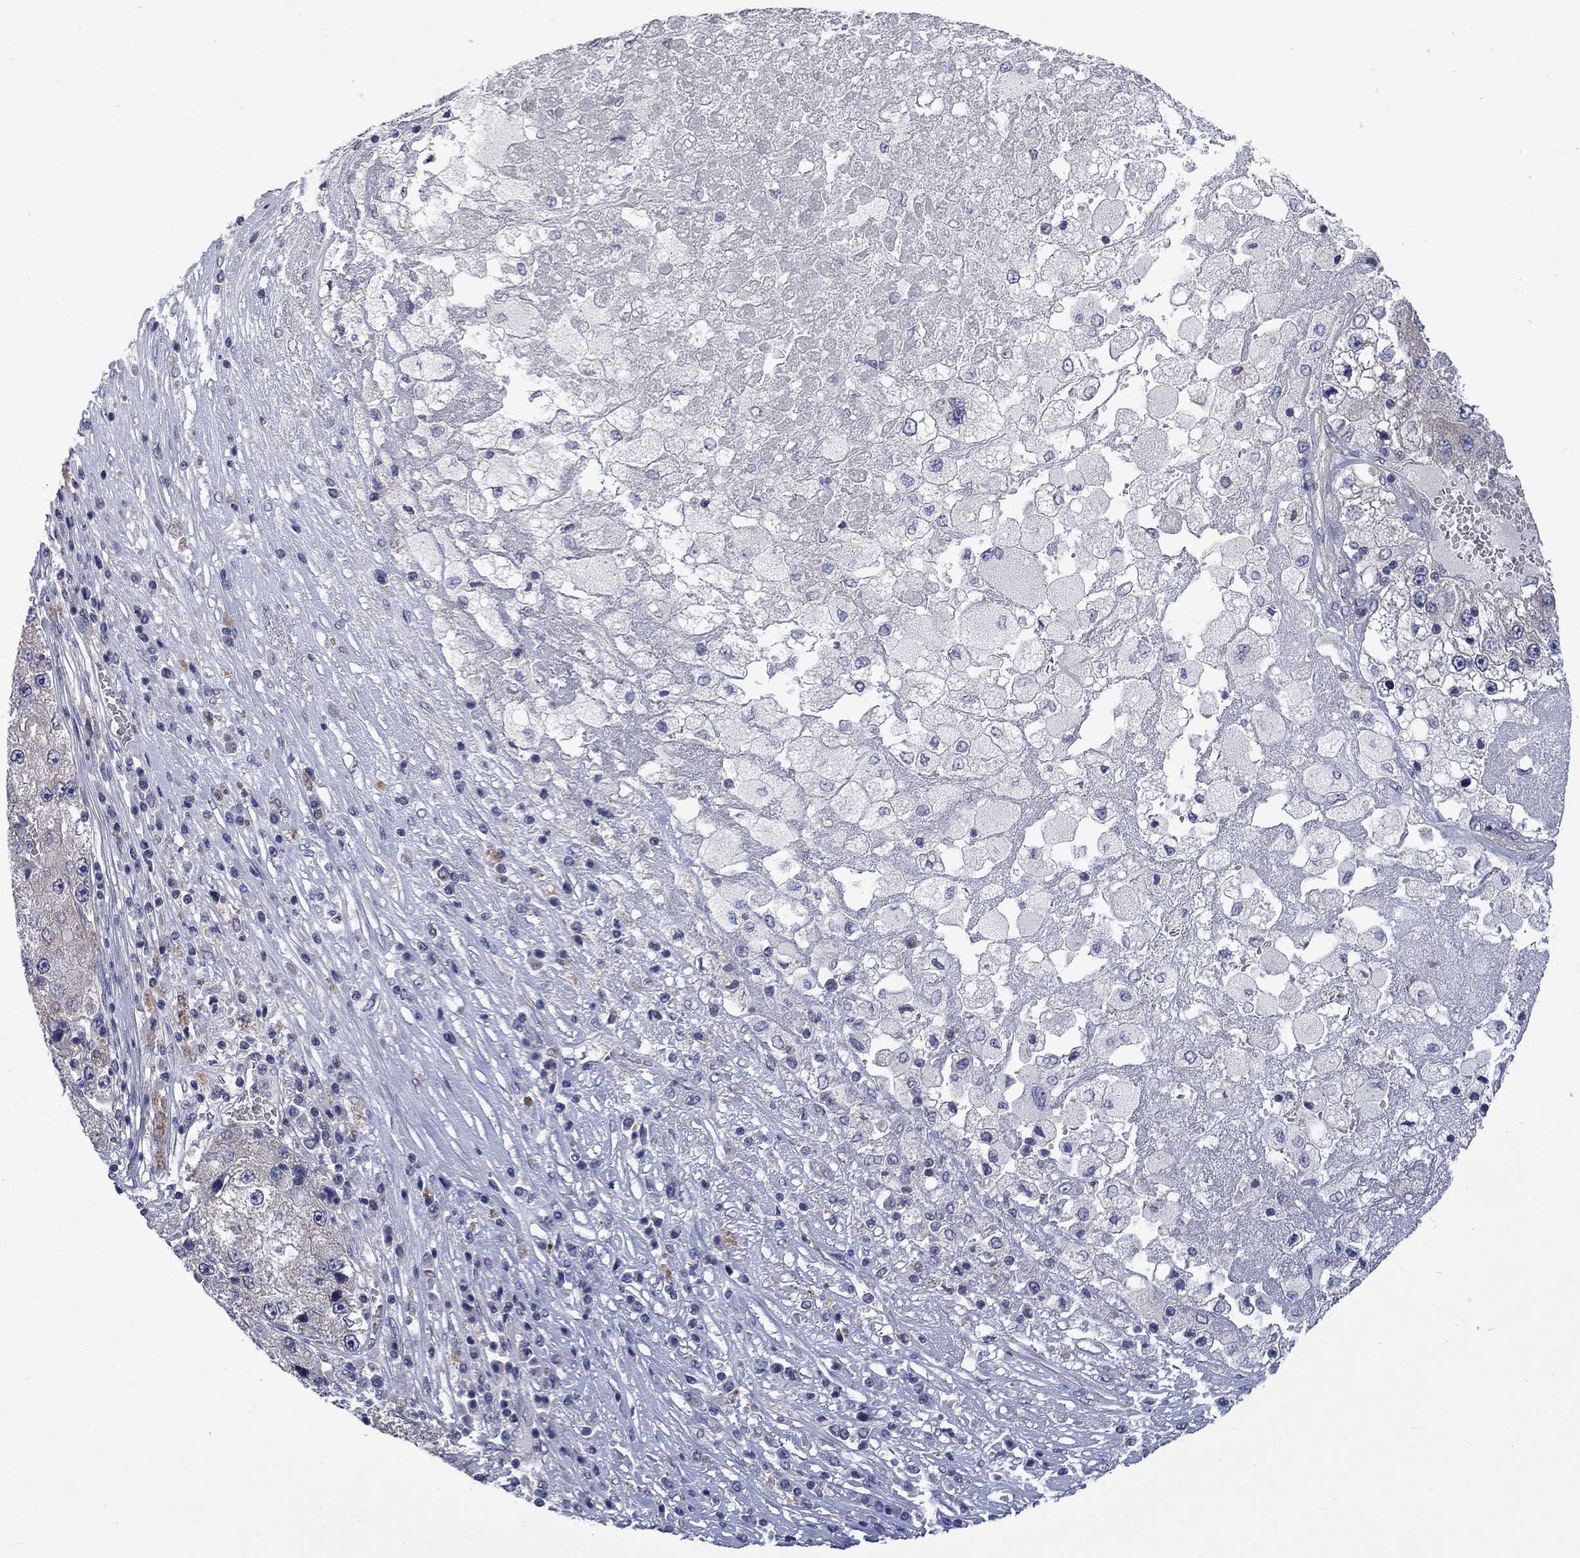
{"staining": {"intensity": "weak", "quantity": "<25%", "location": "cytoplasmic/membranous"}, "tissue": "liver cancer", "cell_type": "Tumor cells", "image_type": "cancer", "snomed": [{"axis": "morphology", "description": "Carcinoma, Hepatocellular, NOS"}, {"axis": "topography", "description": "Liver"}], "caption": "IHC photomicrograph of hepatocellular carcinoma (liver) stained for a protein (brown), which exhibits no positivity in tumor cells.", "gene": "HSPA12A", "patient": {"sex": "female", "age": 73}}